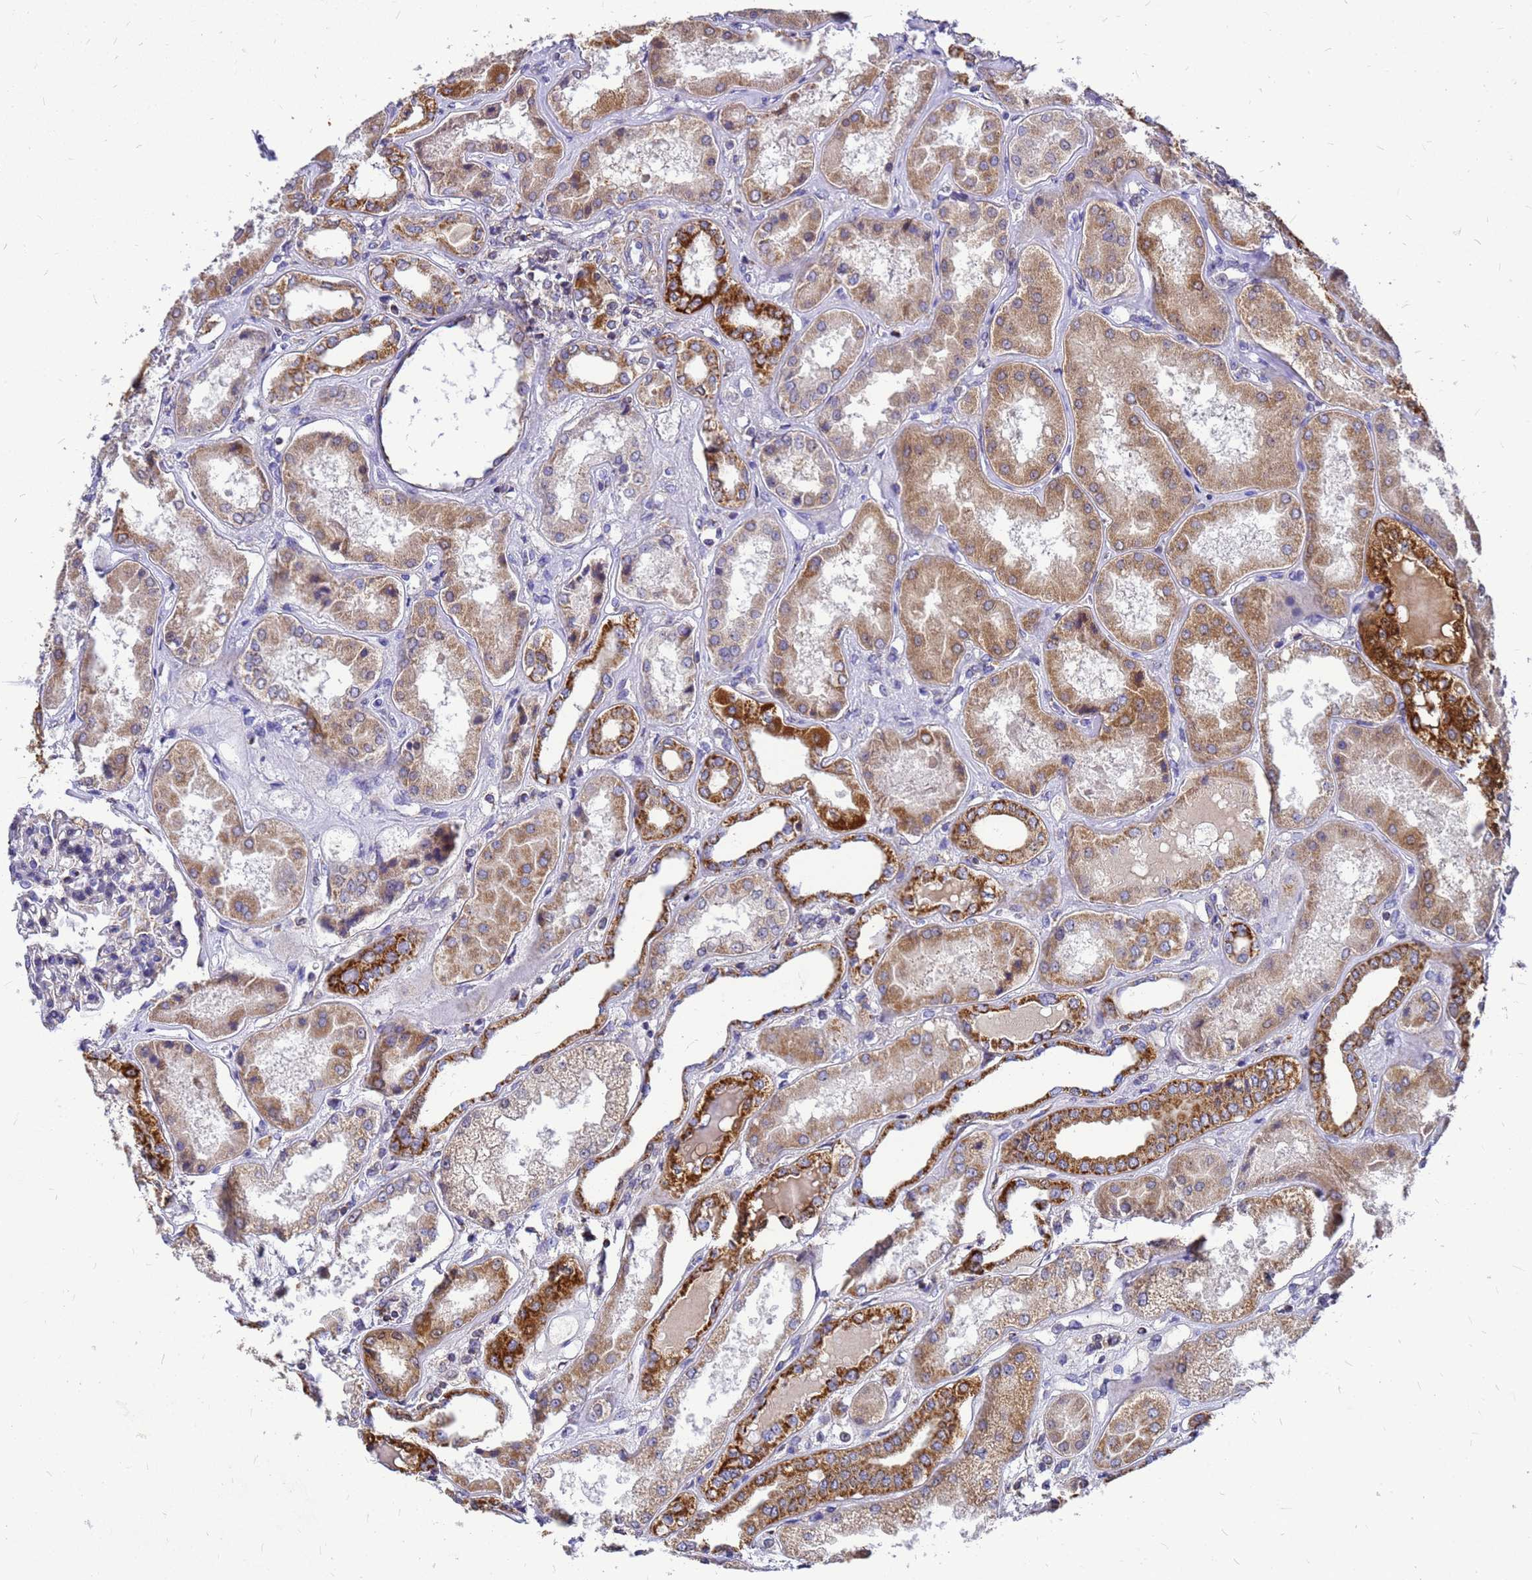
{"staining": {"intensity": "weak", "quantity": "<25%", "location": "cytoplasmic/membranous"}, "tissue": "kidney", "cell_type": "Cells in glomeruli", "image_type": "normal", "snomed": [{"axis": "morphology", "description": "Normal tissue, NOS"}, {"axis": "topography", "description": "Kidney"}], "caption": "This micrograph is of unremarkable kidney stained with IHC to label a protein in brown with the nuclei are counter-stained blue. There is no staining in cells in glomeruli. (Stains: DAB (3,3'-diaminobenzidine) immunohistochemistry (IHC) with hematoxylin counter stain, Microscopy: brightfield microscopy at high magnification).", "gene": "CMC4", "patient": {"sex": "female", "age": 56}}